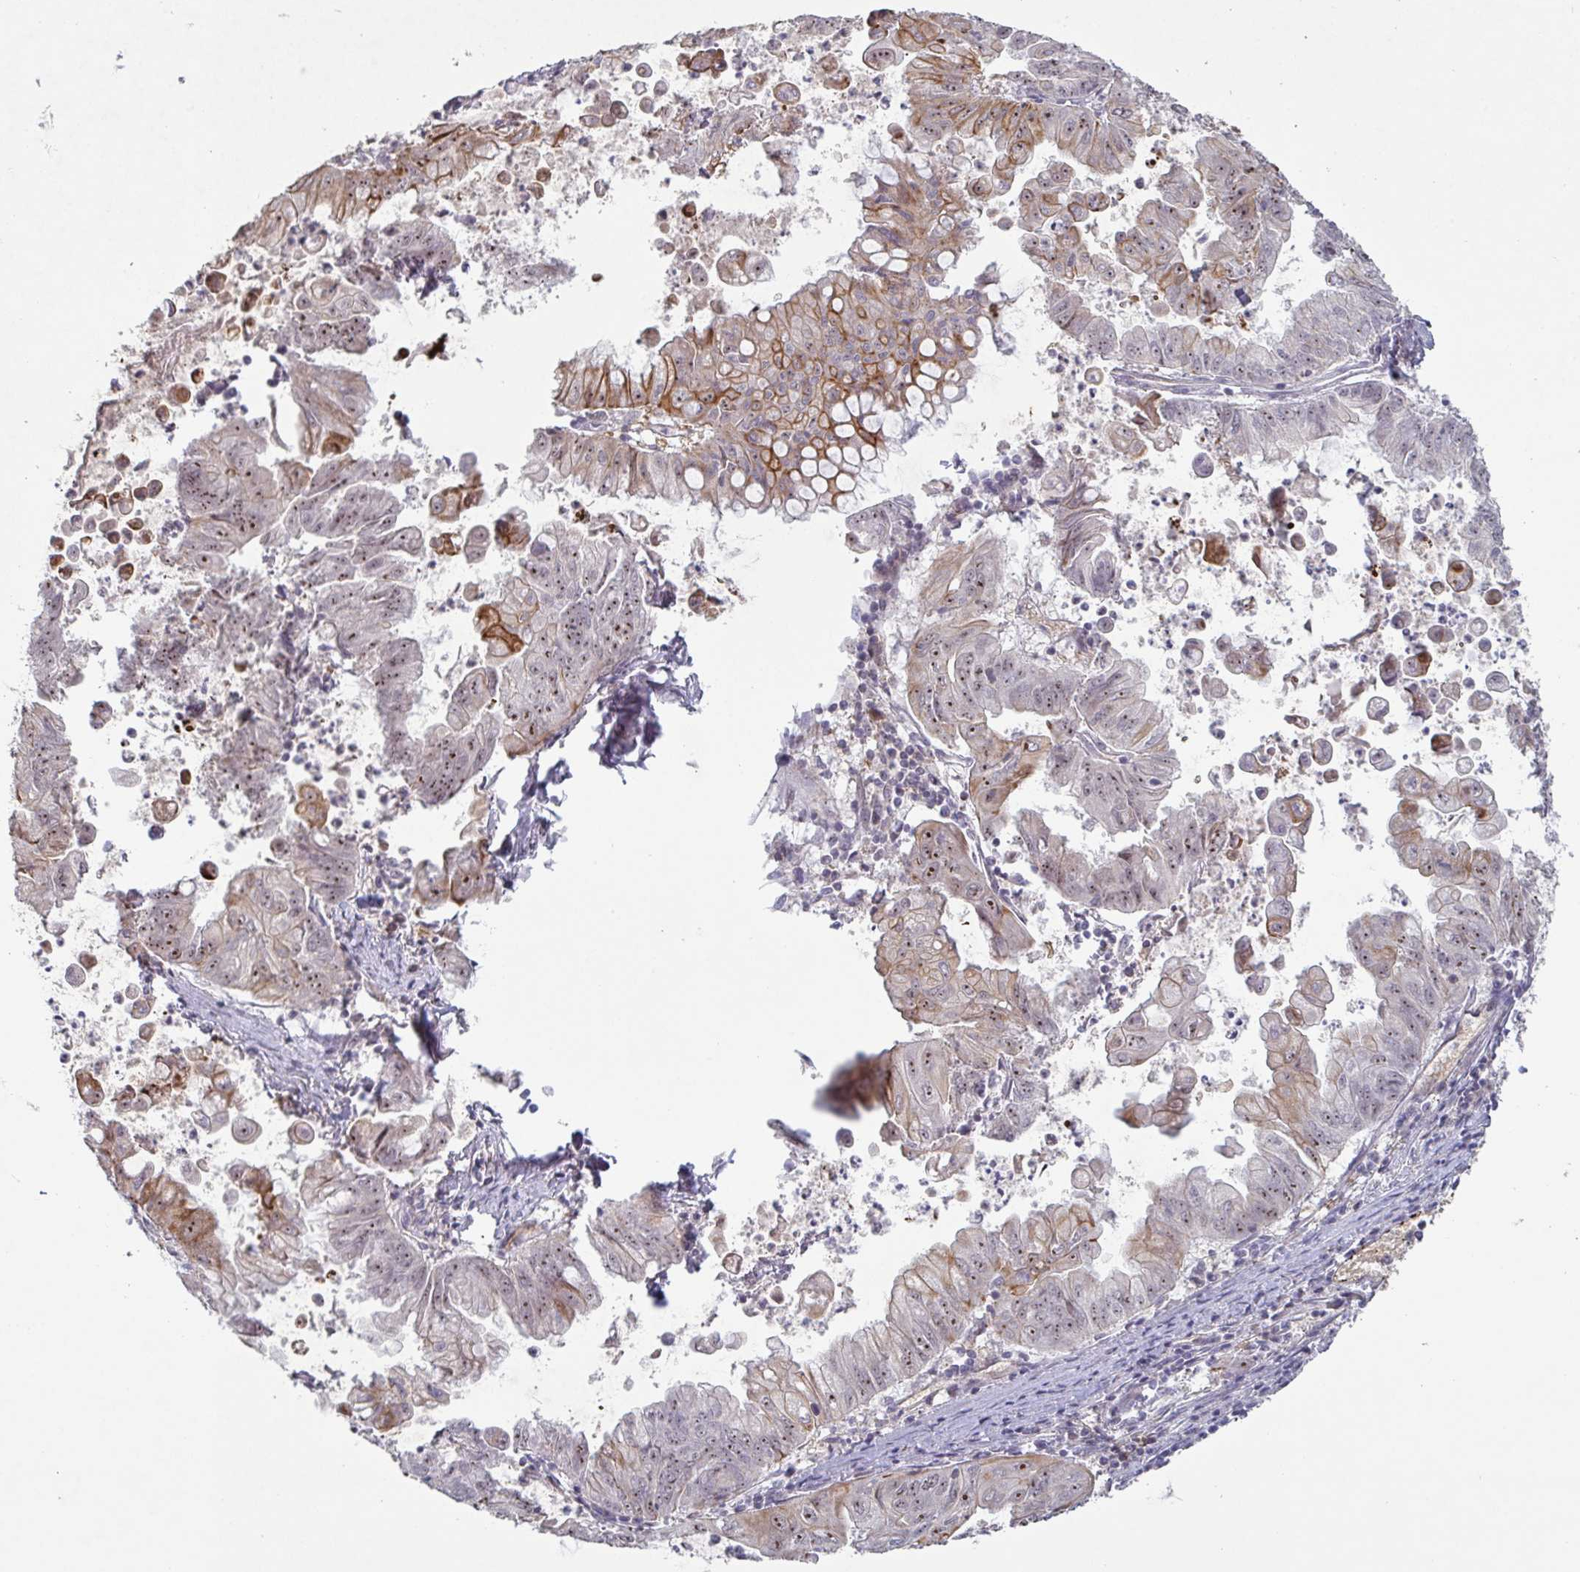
{"staining": {"intensity": "moderate", "quantity": "25%-75%", "location": "cytoplasmic/membranous,nuclear"}, "tissue": "stomach cancer", "cell_type": "Tumor cells", "image_type": "cancer", "snomed": [{"axis": "morphology", "description": "Adenocarcinoma, NOS"}, {"axis": "topography", "description": "Stomach, upper"}], "caption": "The photomicrograph reveals a brown stain indicating the presence of a protein in the cytoplasmic/membranous and nuclear of tumor cells in stomach cancer (adenocarcinoma). (brown staining indicates protein expression, while blue staining denotes nuclei).", "gene": "NLRP13", "patient": {"sex": "male", "age": 80}}